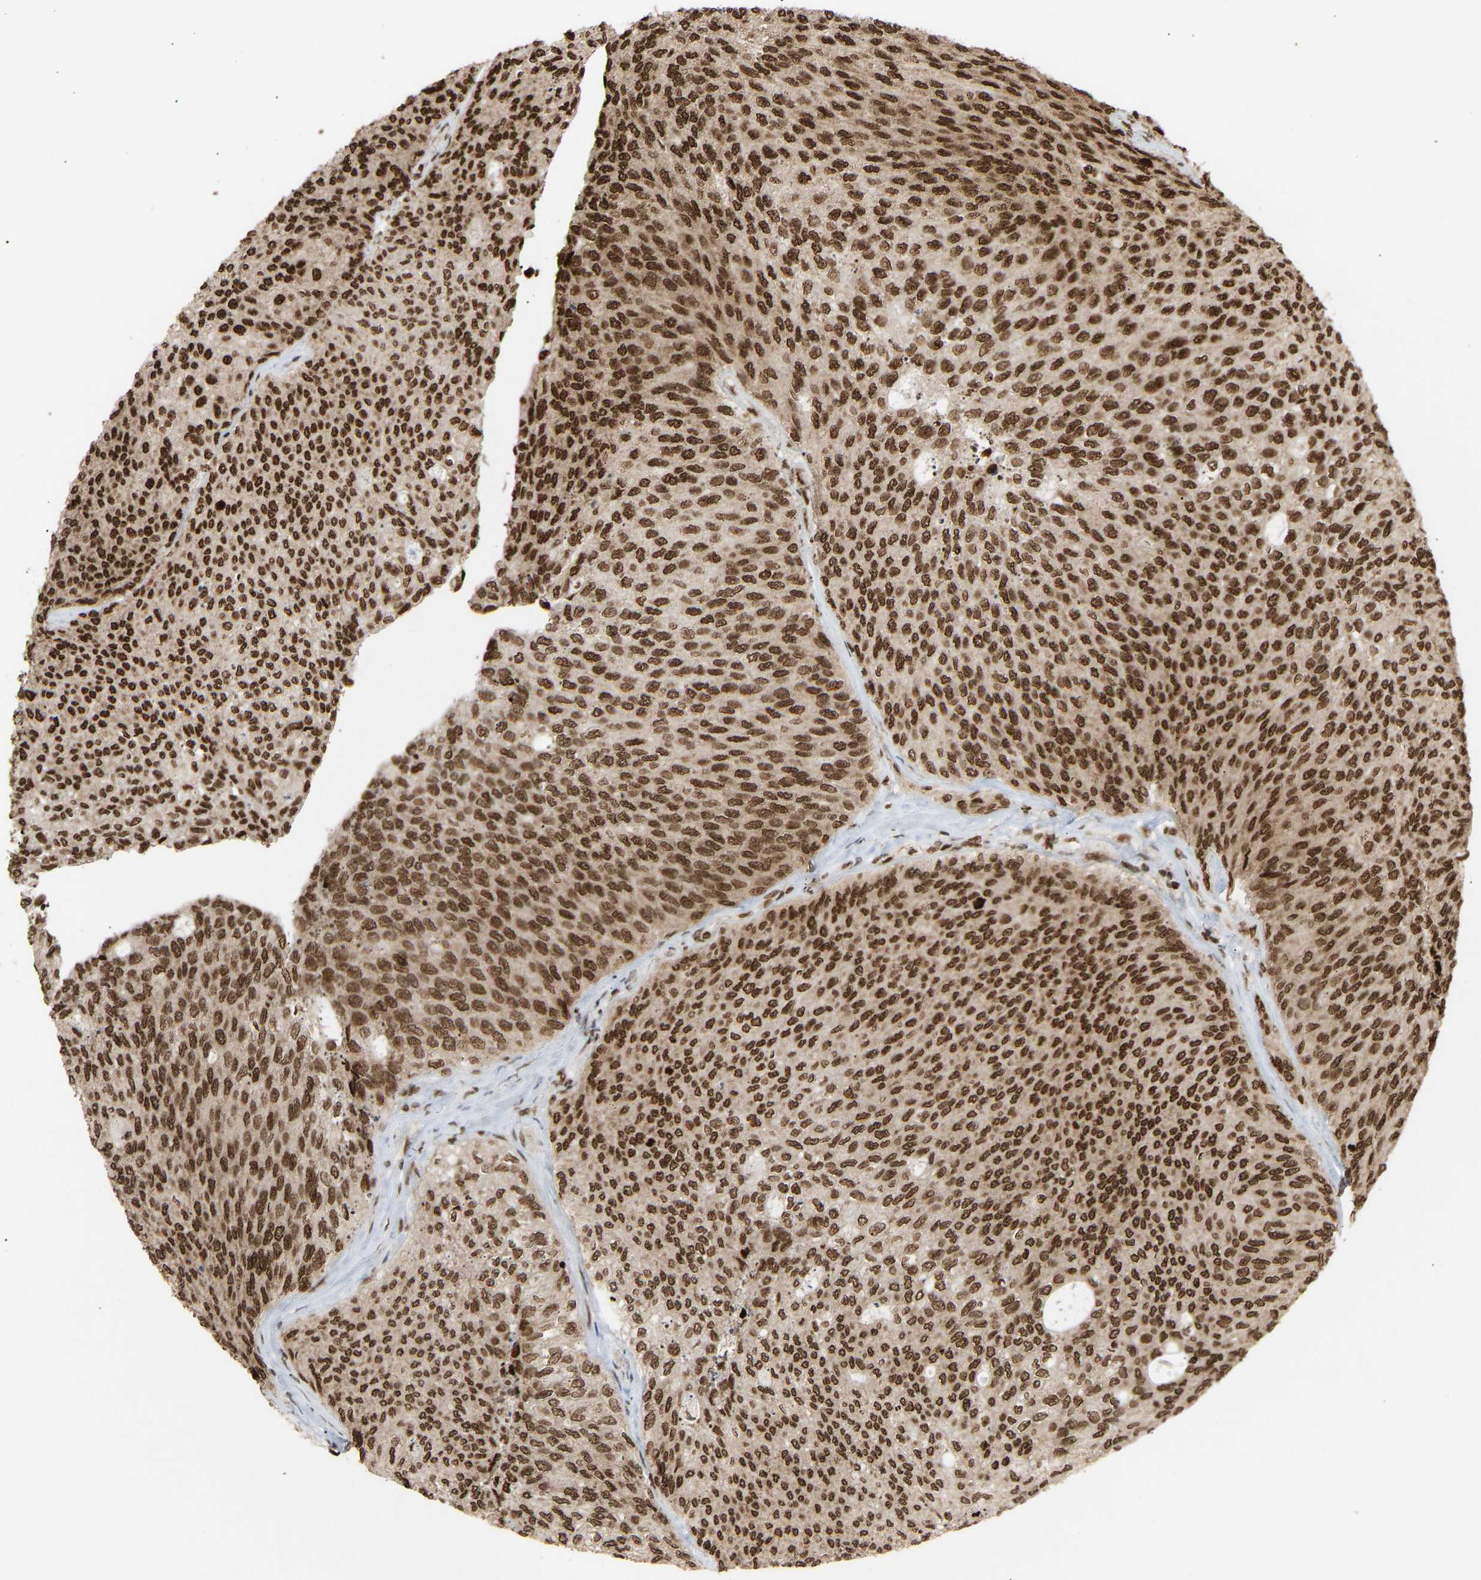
{"staining": {"intensity": "strong", "quantity": ">75%", "location": "nuclear"}, "tissue": "urothelial cancer", "cell_type": "Tumor cells", "image_type": "cancer", "snomed": [{"axis": "morphology", "description": "Urothelial carcinoma, Low grade"}, {"axis": "topography", "description": "Urinary bladder"}], "caption": "Urothelial cancer stained with DAB IHC displays high levels of strong nuclear staining in about >75% of tumor cells.", "gene": "ALYREF", "patient": {"sex": "female", "age": 79}}